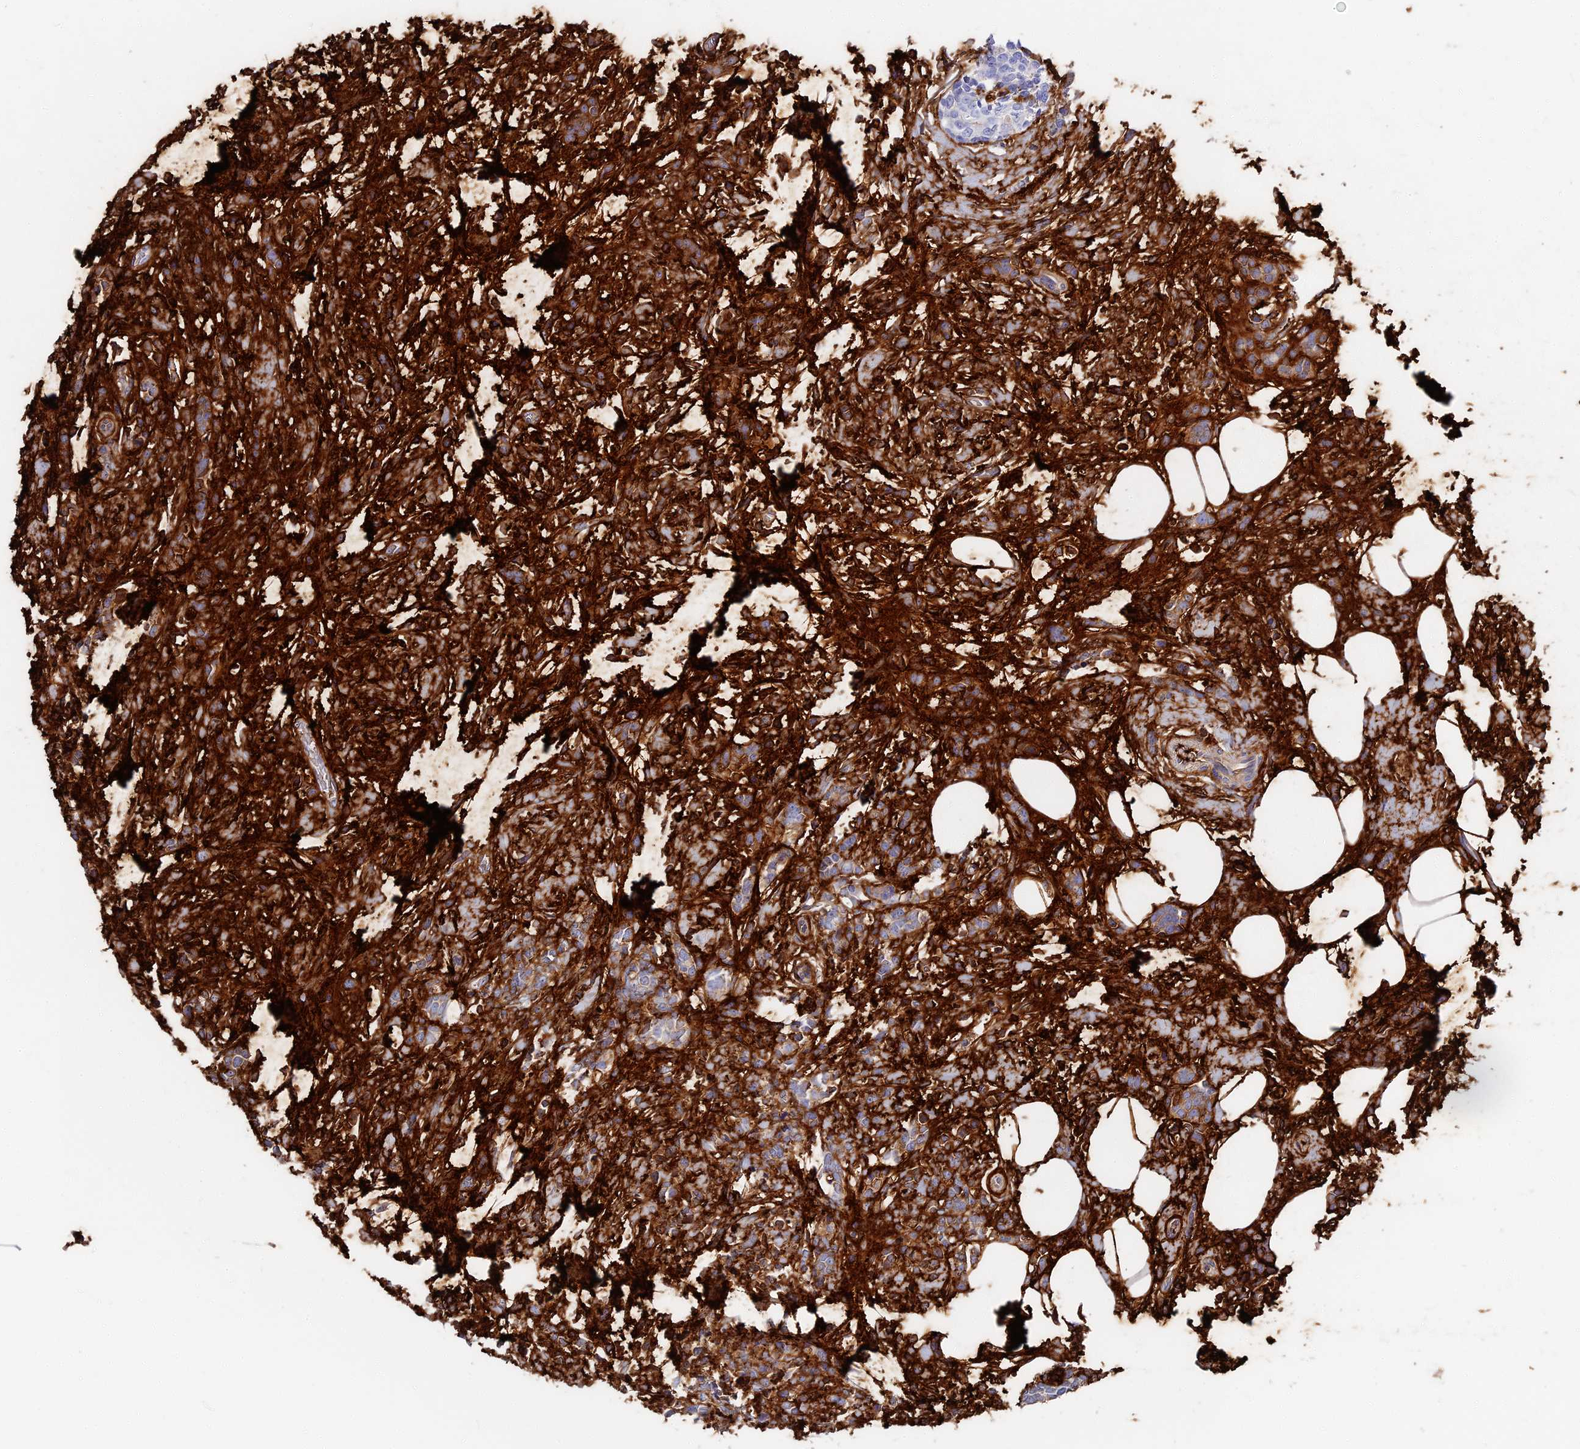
{"staining": {"intensity": "negative", "quantity": "none", "location": "none"}, "tissue": "breast cancer", "cell_type": "Tumor cells", "image_type": "cancer", "snomed": [{"axis": "morphology", "description": "Lobular carcinoma"}, {"axis": "topography", "description": "Breast"}], "caption": "Micrograph shows no protein positivity in tumor cells of breast lobular carcinoma tissue.", "gene": "ITIH1", "patient": {"sex": "female", "age": 58}}